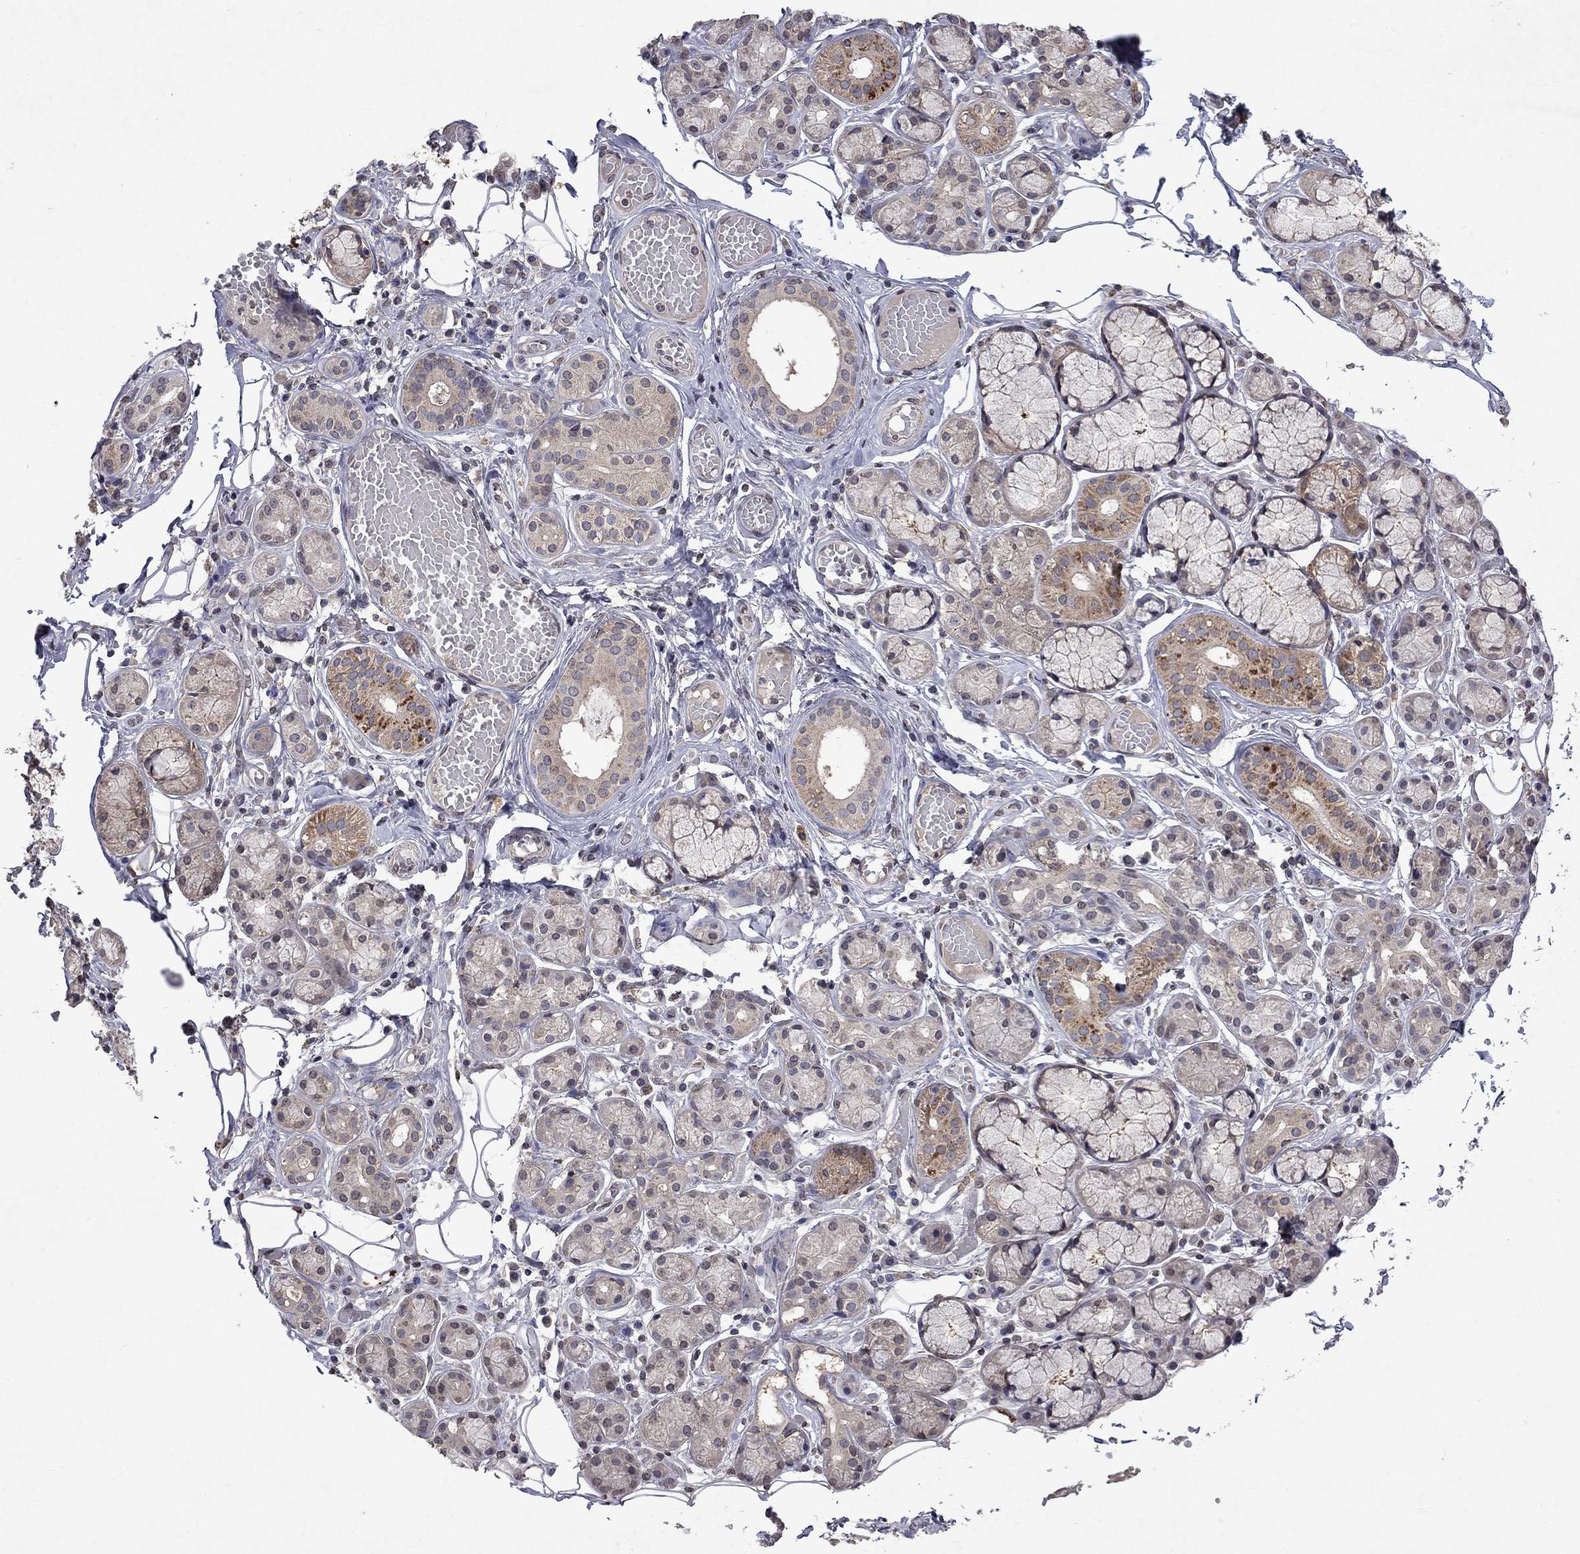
{"staining": {"intensity": "strong", "quantity": "<25%", "location": "cytoplasmic/membranous"}, "tissue": "salivary gland", "cell_type": "Glandular cells", "image_type": "normal", "snomed": [{"axis": "morphology", "description": "Normal tissue, NOS"}, {"axis": "topography", "description": "Salivary gland"}, {"axis": "topography", "description": "Peripheral nerve tissue"}], "caption": "Immunohistochemistry of unremarkable salivary gland displays medium levels of strong cytoplasmic/membranous staining in about <25% of glandular cells. (DAB = brown stain, brightfield microscopy at high magnification).", "gene": "TTC38", "patient": {"sex": "male", "age": 71}}